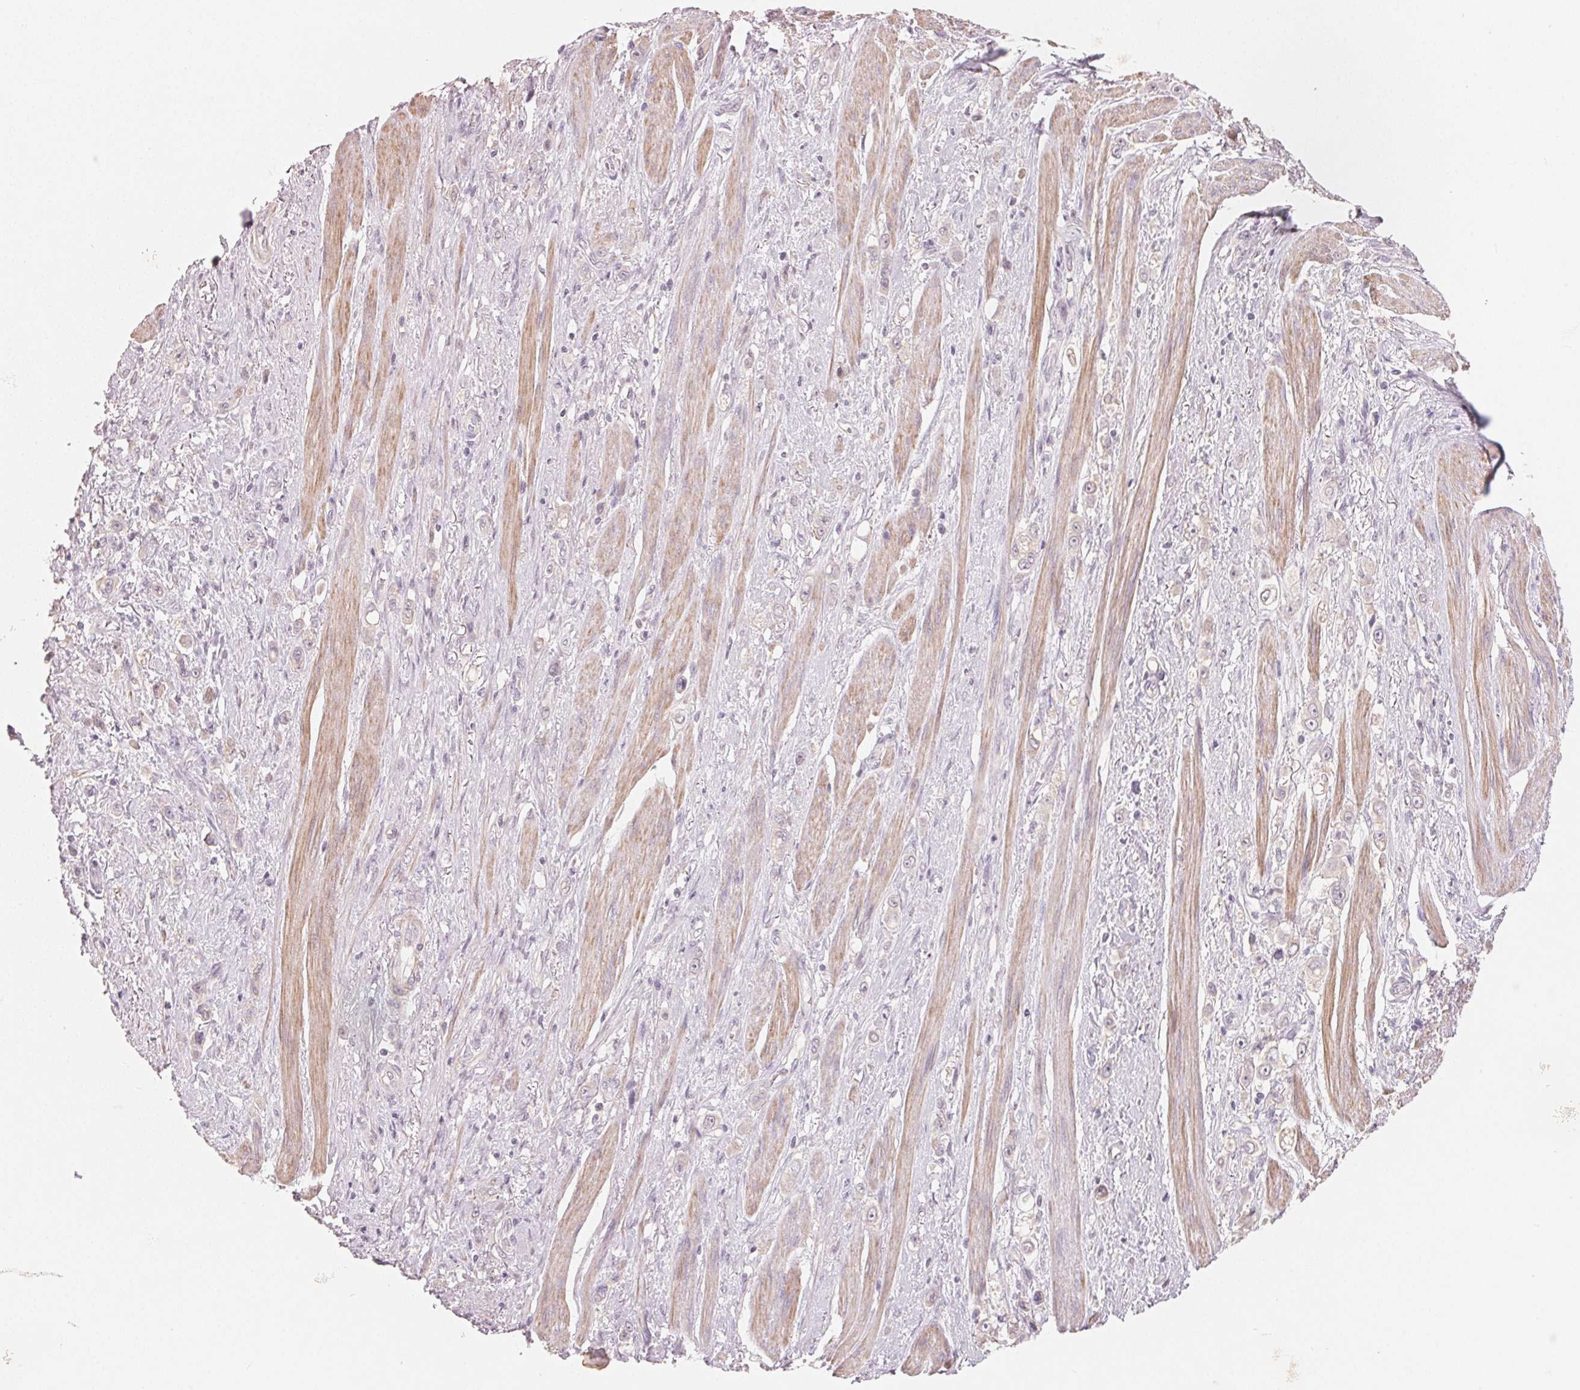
{"staining": {"intensity": "negative", "quantity": "none", "location": "none"}, "tissue": "stomach cancer", "cell_type": "Tumor cells", "image_type": "cancer", "snomed": [{"axis": "morphology", "description": "Adenocarcinoma, NOS"}, {"axis": "topography", "description": "Stomach, upper"}], "caption": "The photomicrograph exhibits no staining of tumor cells in stomach adenocarcinoma.", "gene": "TP53AIP1", "patient": {"sex": "male", "age": 75}}